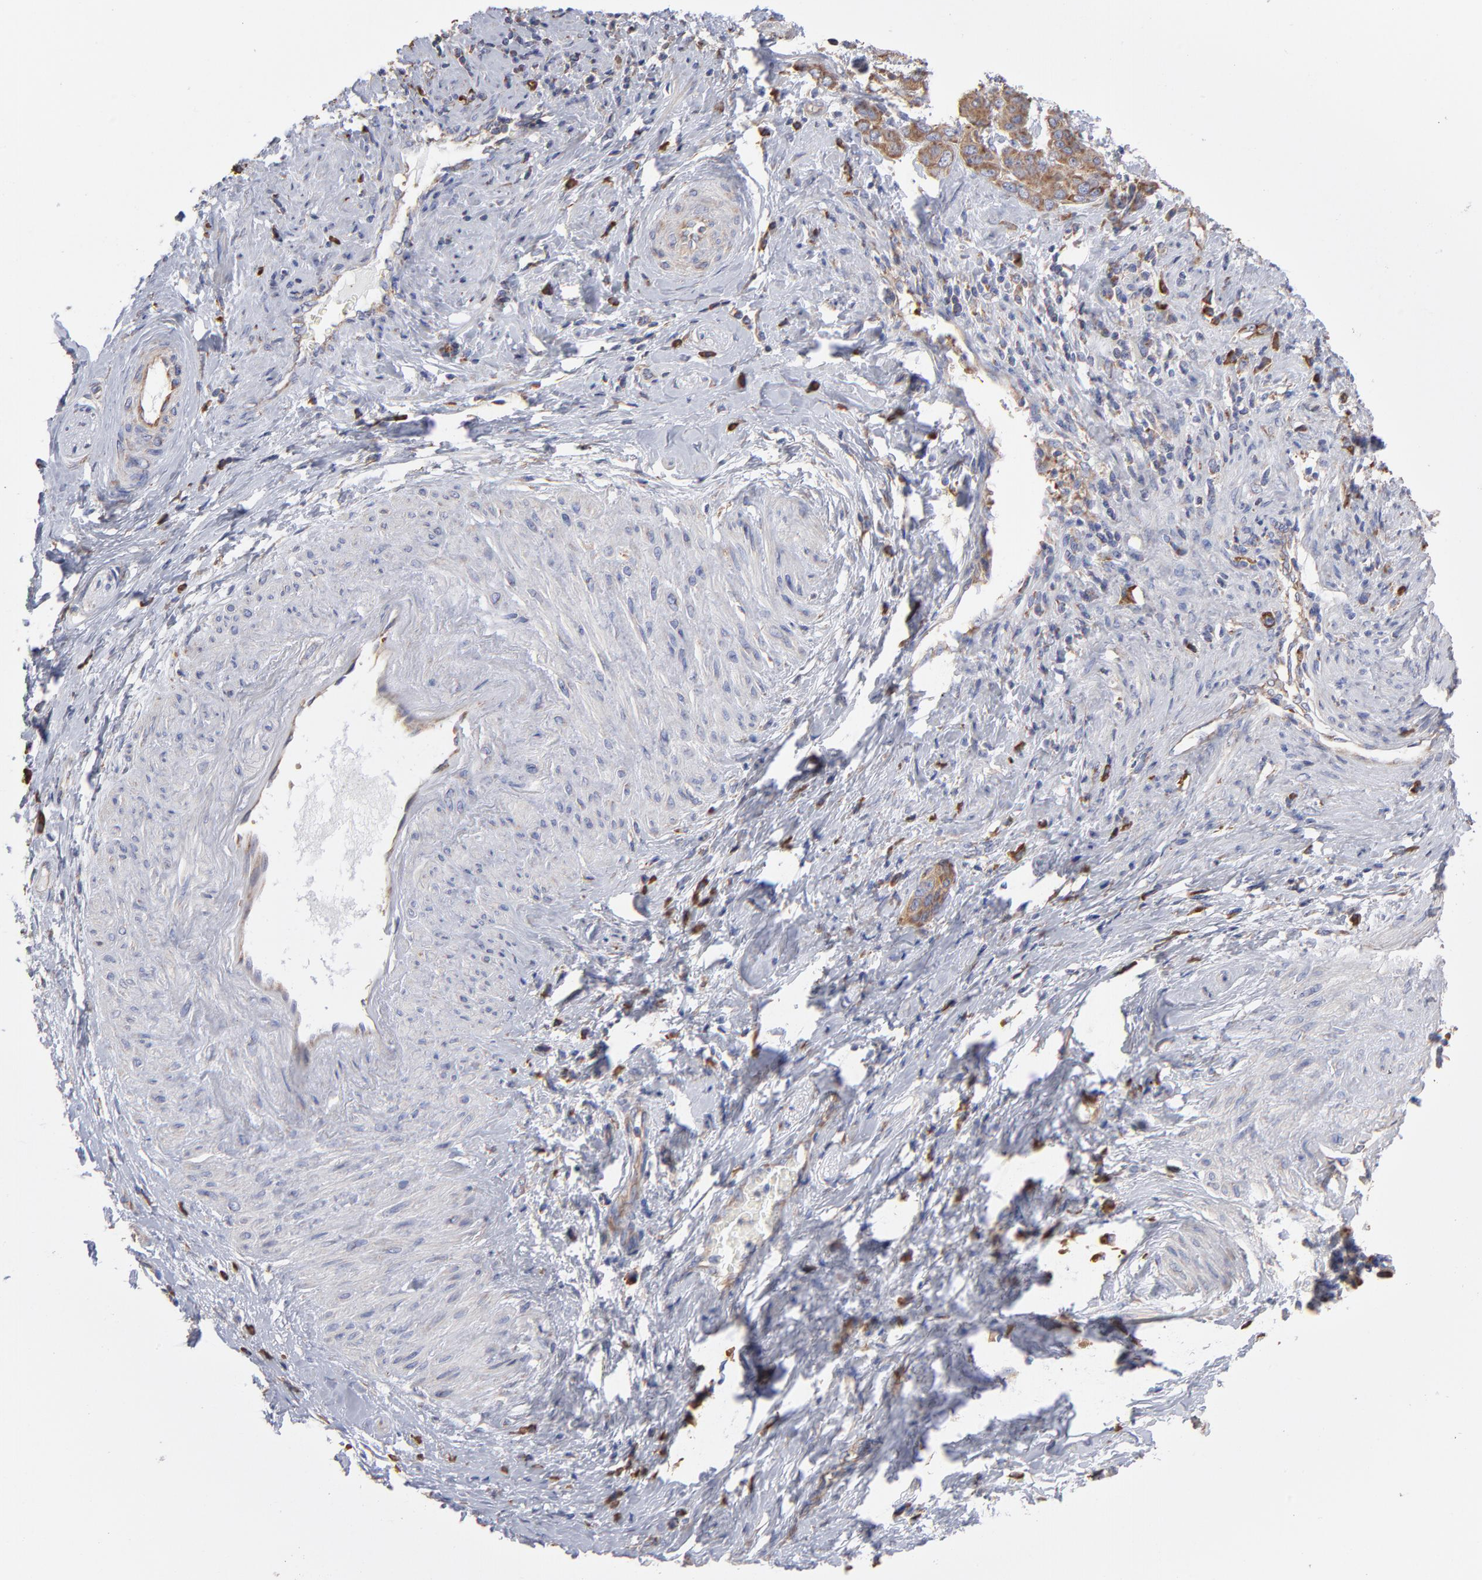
{"staining": {"intensity": "moderate", "quantity": ">75%", "location": "cytoplasmic/membranous"}, "tissue": "cervical cancer", "cell_type": "Tumor cells", "image_type": "cancer", "snomed": [{"axis": "morphology", "description": "Squamous cell carcinoma, NOS"}, {"axis": "topography", "description": "Cervix"}], "caption": "Immunohistochemistry micrograph of neoplastic tissue: squamous cell carcinoma (cervical) stained using IHC shows medium levels of moderate protein expression localized specifically in the cytoplasmic/membranous of tumor cells, appearing as a cytoplasmic/membranous brown color.", "gene": "RPL3", "patient": {"sex": "female", "age": 54}}